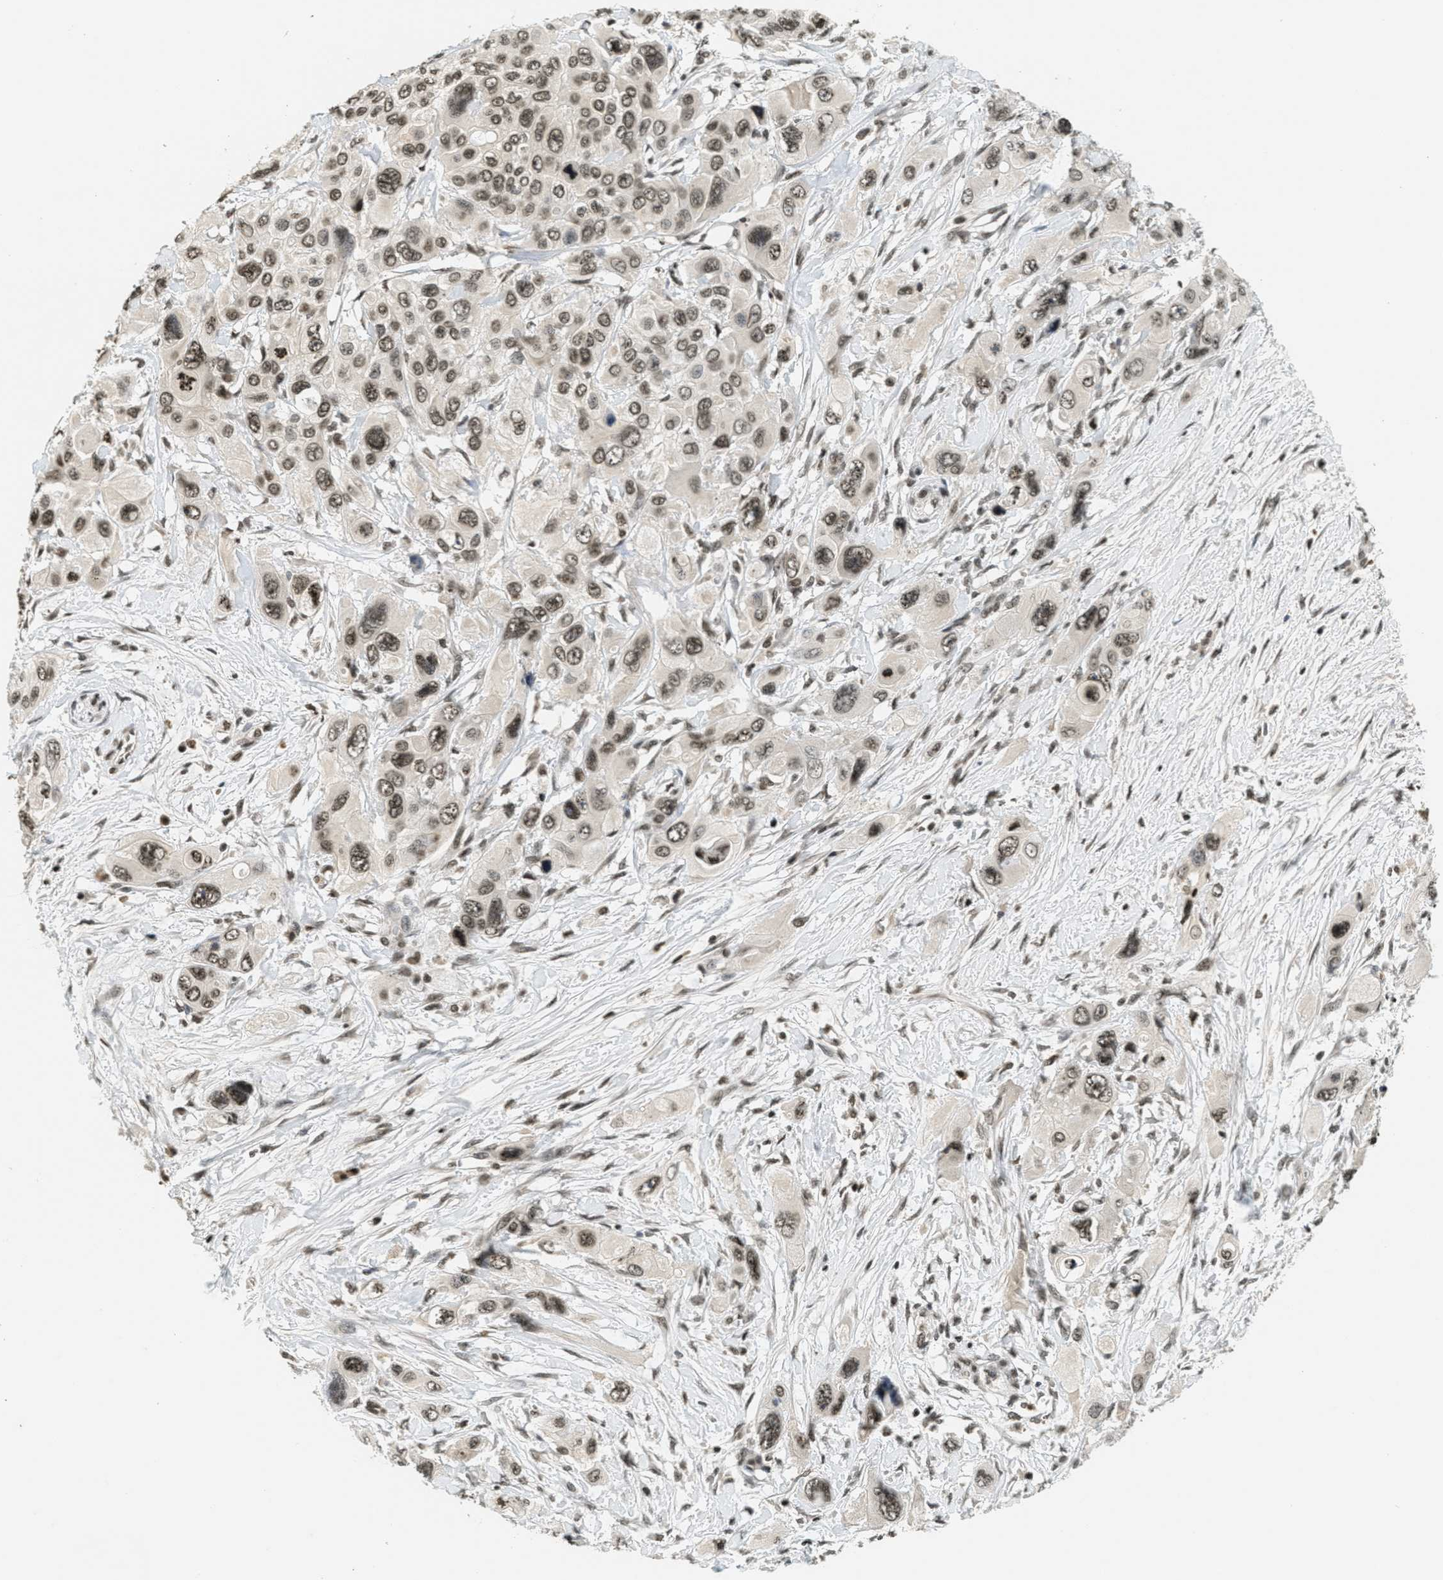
{"staining": {"intensity": "moderate", "quantity": ">75%", "location": "nuclear"}, "tissue": "pancreatic cancer", "cell_type": "Tumor cells", "image_type": "cancer", "snomed": [{"axis": "morphology", "description": "Adenocarcinoma, NOS"}, {"axis": "topography", "description": "Pancreas"}], "caption": "Protein staining of adenocarcinoma (pancreatic) tissue exhibits moderate nuclear expression in approximately >75% of tumor cells.", "gene": "LDB2", "patient": {"sex": "male", "age": 73}}